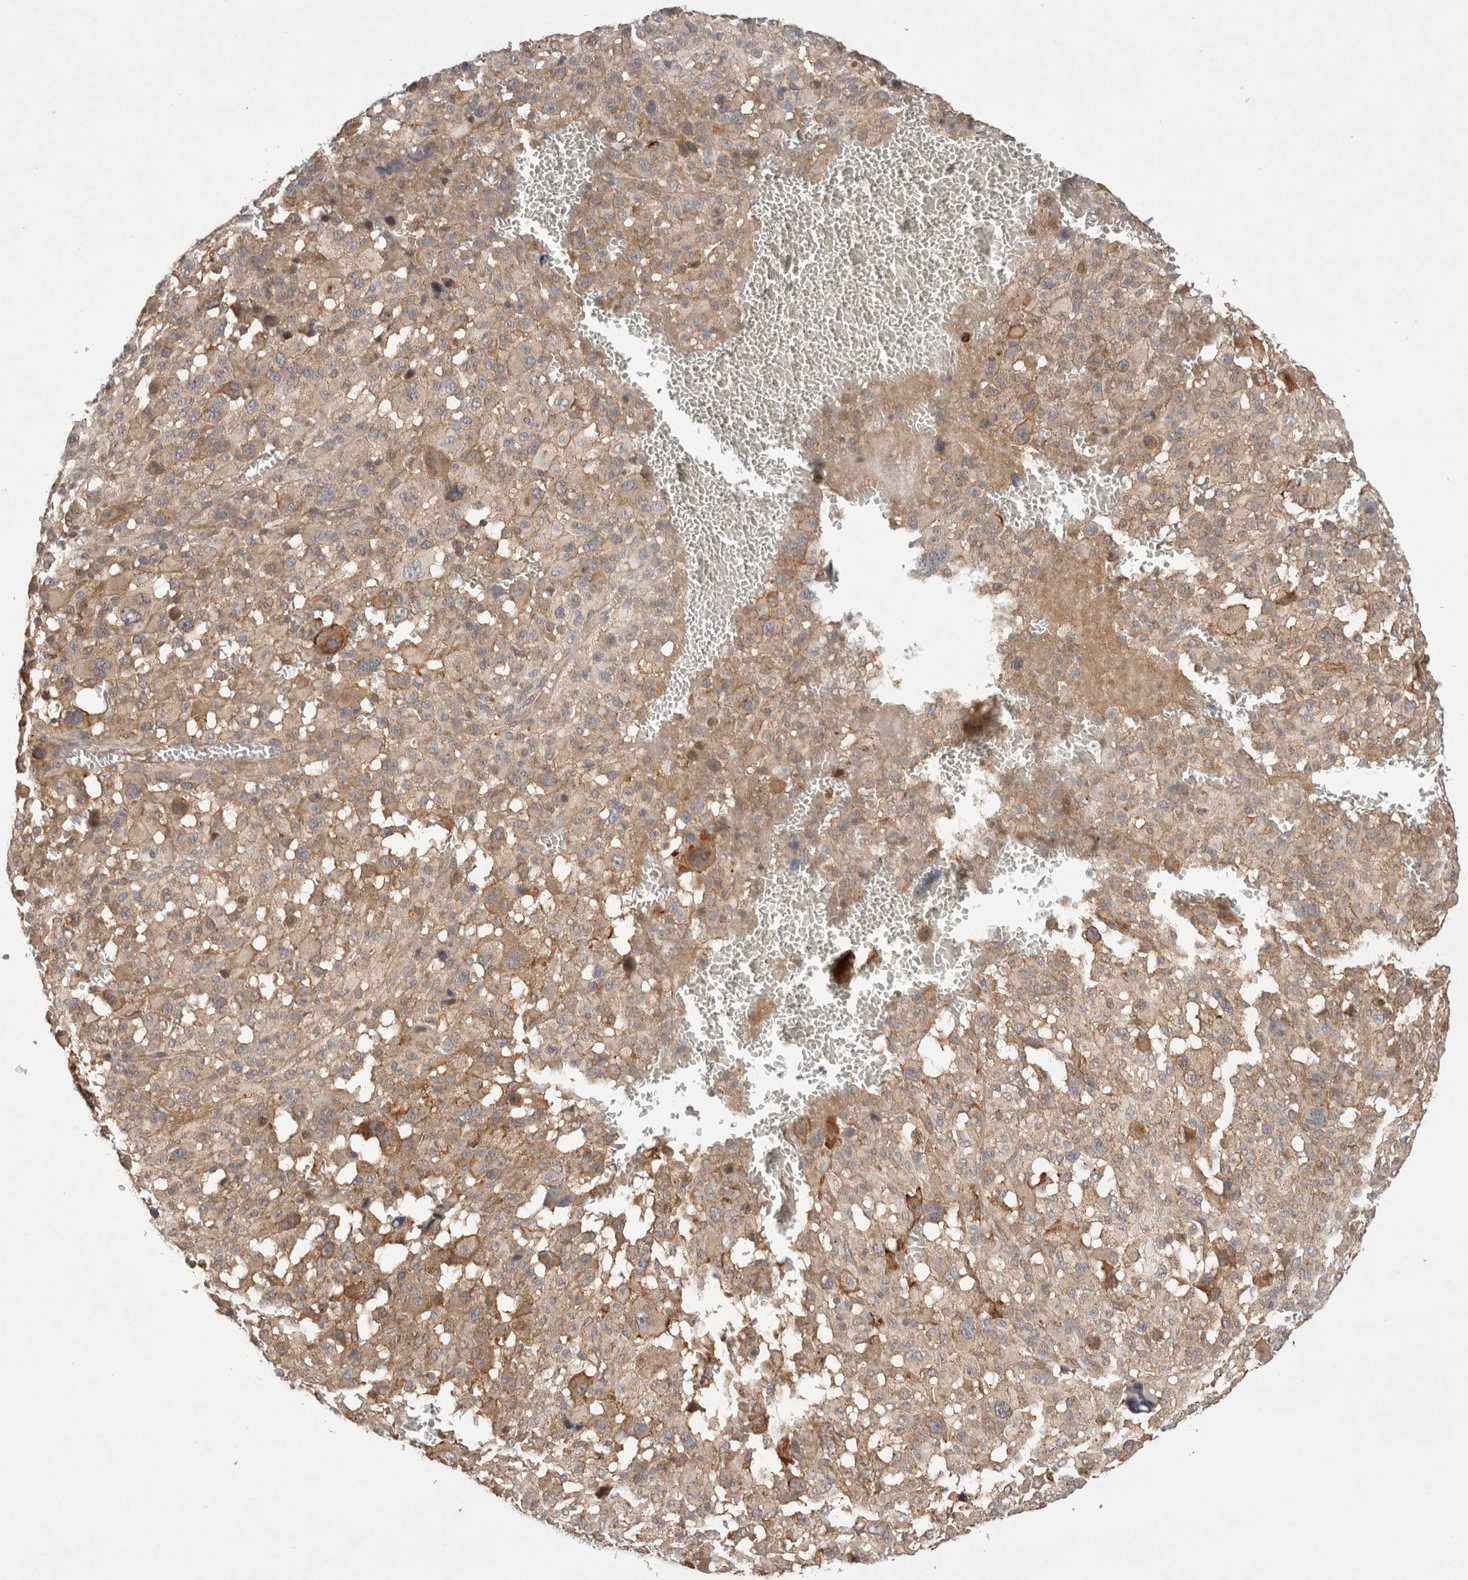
{"staining": {"intensity": "weak", "quantity": ">75%", "location": "cytoplasmic/membranous"}, "tissue": "melanoma", "cell_type": "Tumor cells", "image_type": "cancer", "snomed": [{"axis": "morphology", "description": "Malignant melanoma, Metastatic site"}, {"axis": "topography", "description": "Skin"}], "caption": "High-magnification brightfield microscopy of malignant melanoma (metastatic site) stained with DAB (brown) and counterstained with hematoxylin (blue). tumor cells exhibit weak cytoplasmic/membranous expression is seen in about>75% of cells.", "gene": "VPS28", "patient": {"sex": "female", "age": 74}}